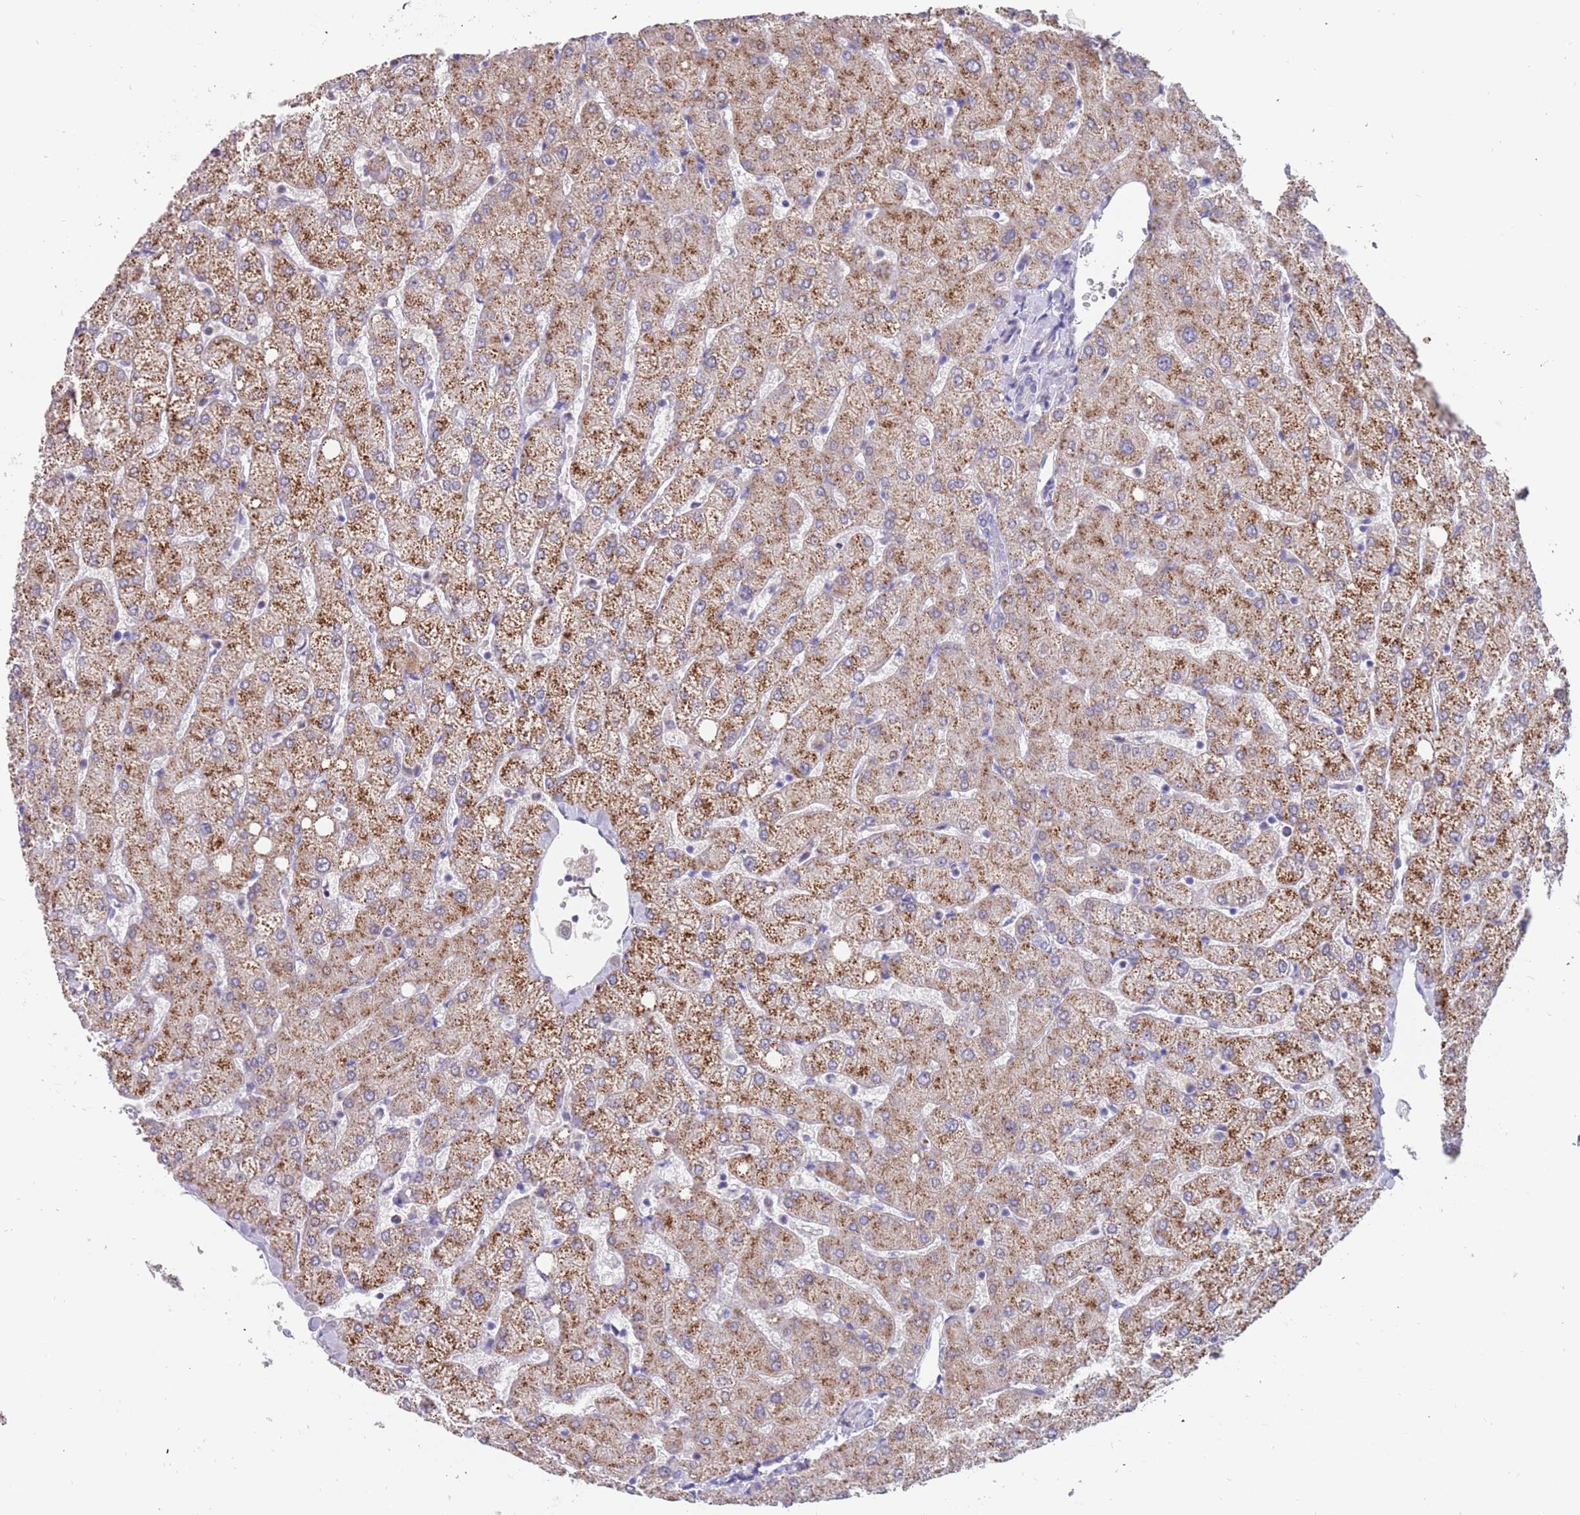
{"staining": {"intensity": "negative", "quantity": "none", "location": "none"}, "tissue": "liver", "cell_type": "Cholangiocytes", "image_type": "normal", "snomed": [{"axis": "morphology", "description": "Normal tissue, NOS"}, {"axis": "topography", "description": "Liver"}], "caption": "This is an IHC micrograph of normal liver. There is no expression in cholangiocytes.", "gene": "ZNF746", "patient": {"sex": "female", "age": 54}}